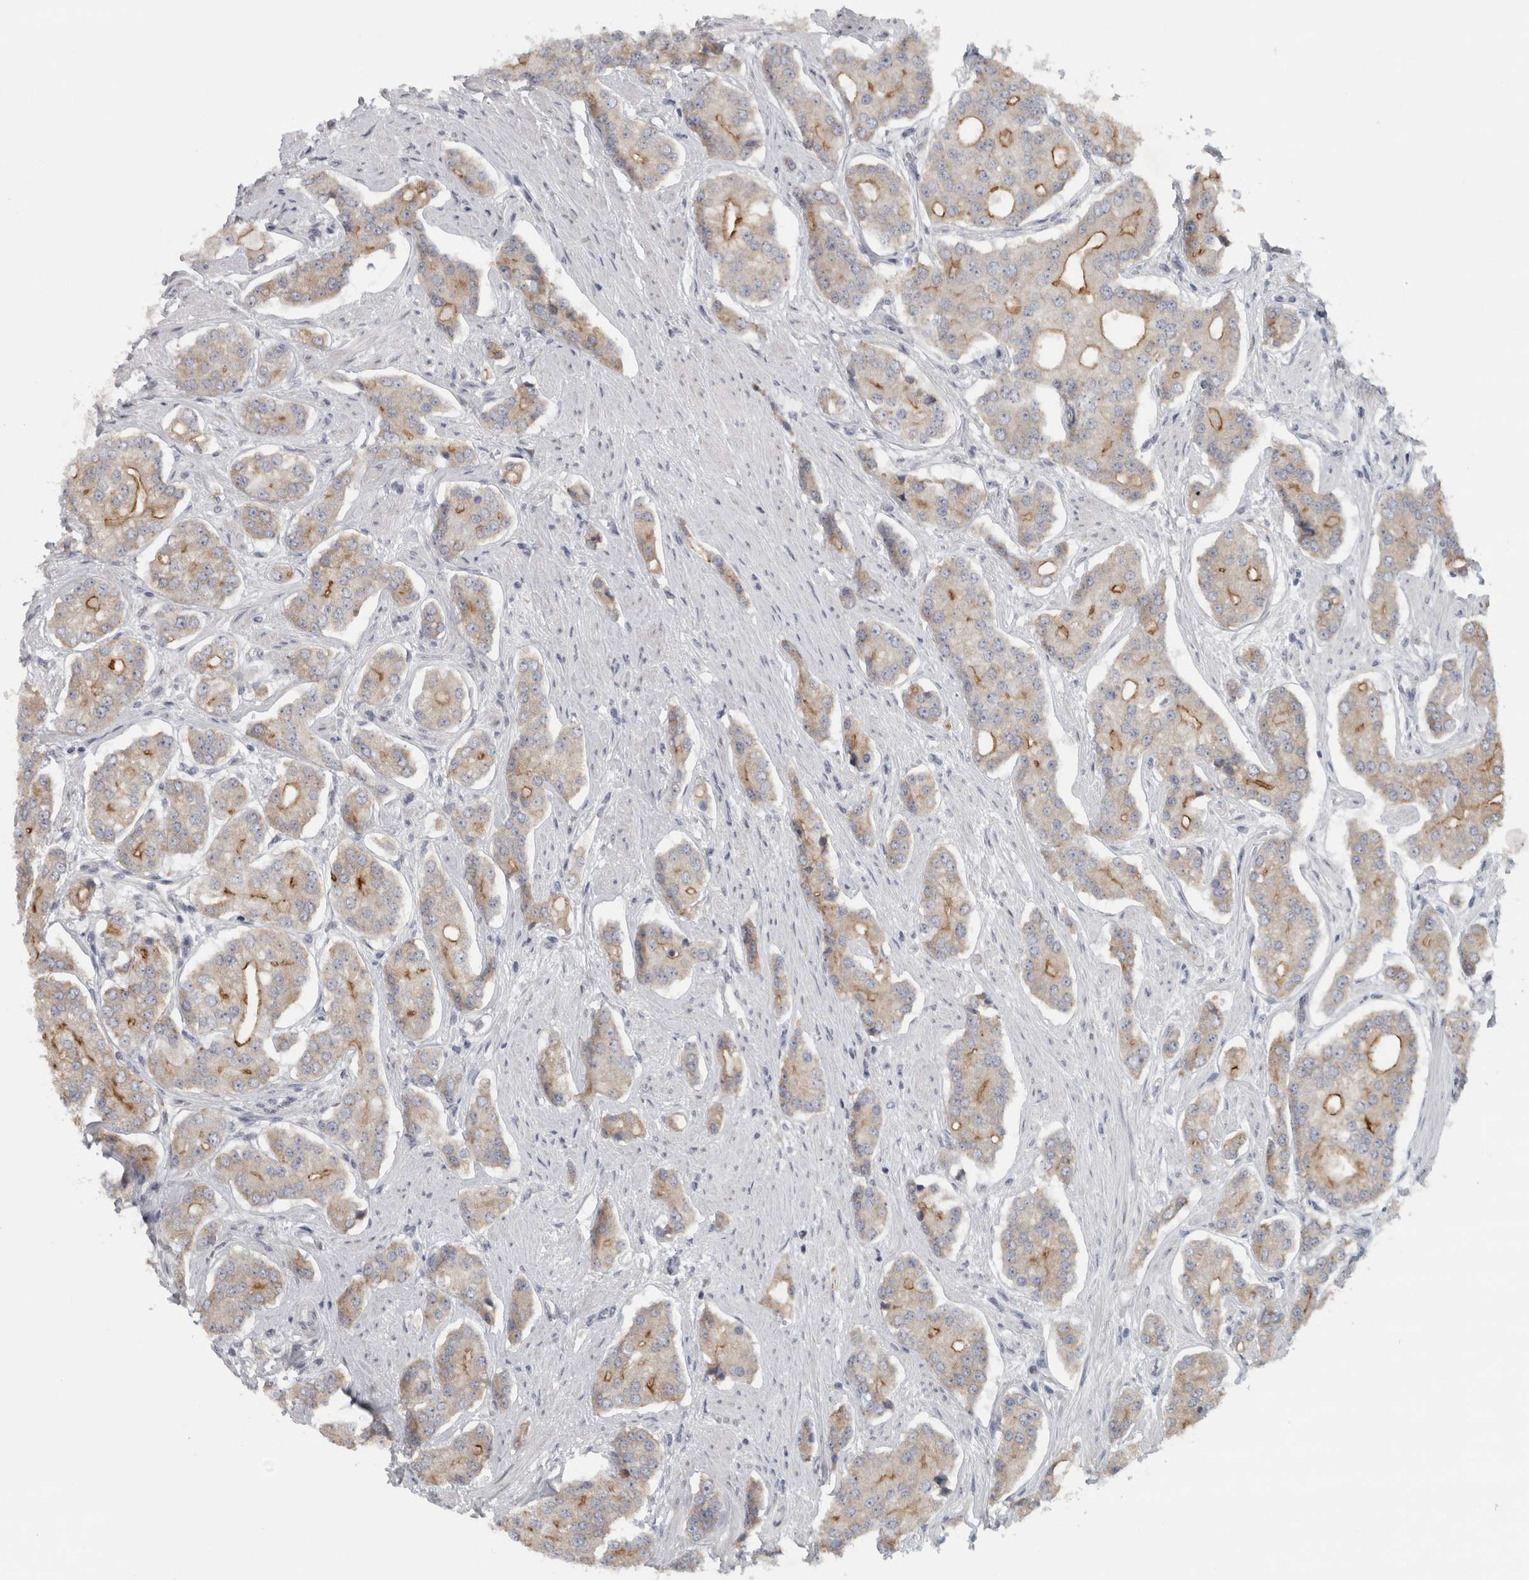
{"staining": {"intensity": "moderate", "quantity": "<25%", "location": "cytoplasmic/membranous"}, "tissue": "prostate cancer", "cell_type": "Tumor cells", "image_type": "cancer", "snomed": [{"axis": "morphology", "description": "Adenocarcinoma, High grade"}, {"axis": "topography", "description": "Prostate"}], "caption": "Protein staining displays moderate cytoplasmic/membranous staining in approximately <25% of tumor cells in prostate cancer (high-grade adenocarcinoma).", "gene": "PTPRN2", "patient": {"sex": "male", "age": 71}}